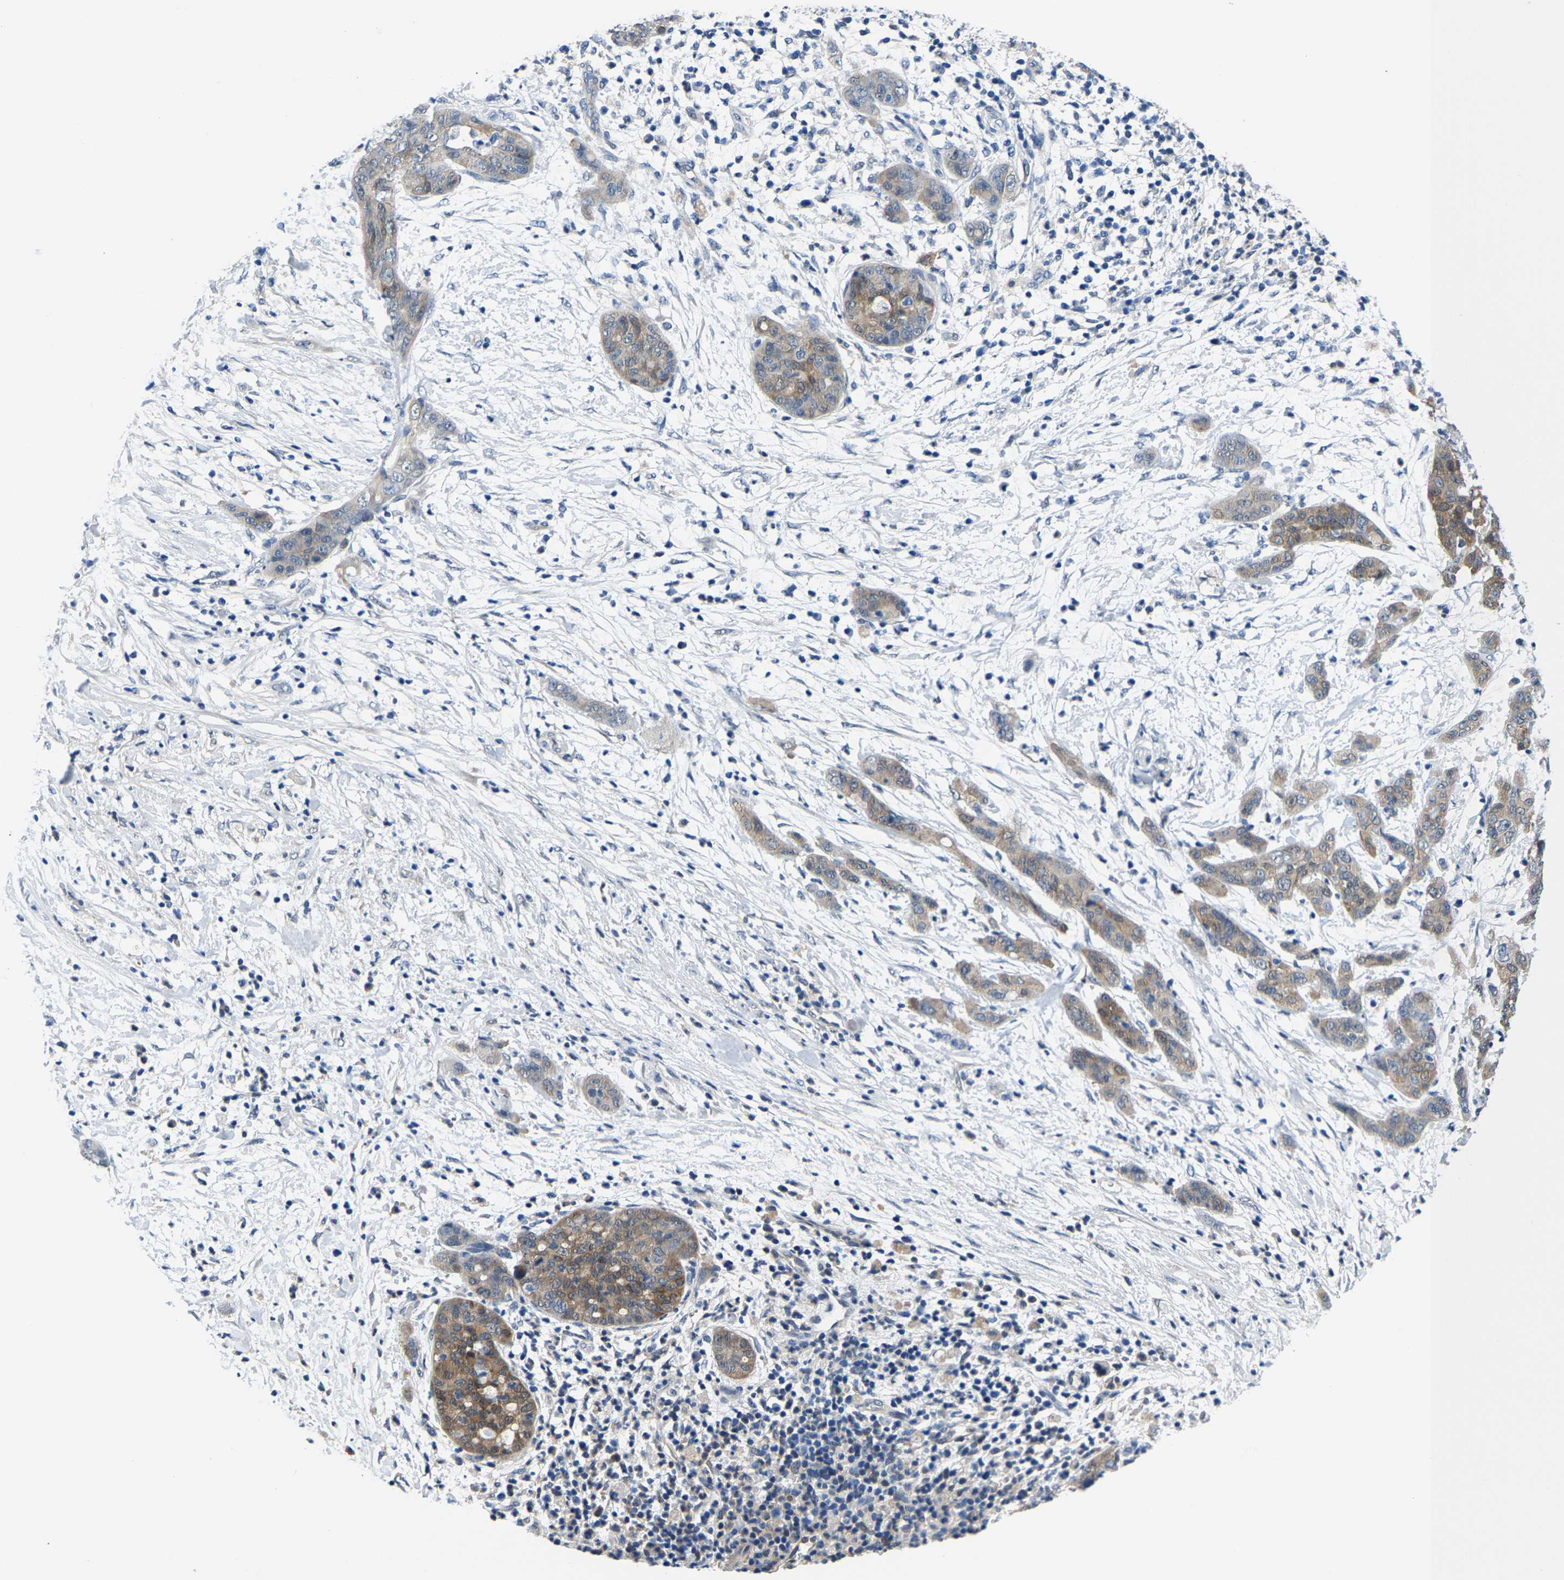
{"staining": {"intensity": "moderate", "quantity": "25%-75%", "location": "cytoplasmic/membranous"}, "tissue": "pancreatic cancer", "cell_type": "Tumor cells", "image_type": "cancer", "snomed": [{"axis": "morphology", "description": "Adenocarcinoma, NOS"}, {"axis": "topography", "description": "Pancreas"}], "caption": "The micrograph demonstrates a brown stain indicating the presence of a protein in the cytoplasmic/membranous of tumor cells in pancreatic cancer (adenocarcinoma).", "gene": "SSH3", "patient": {"sex": "female", "age": 78}}